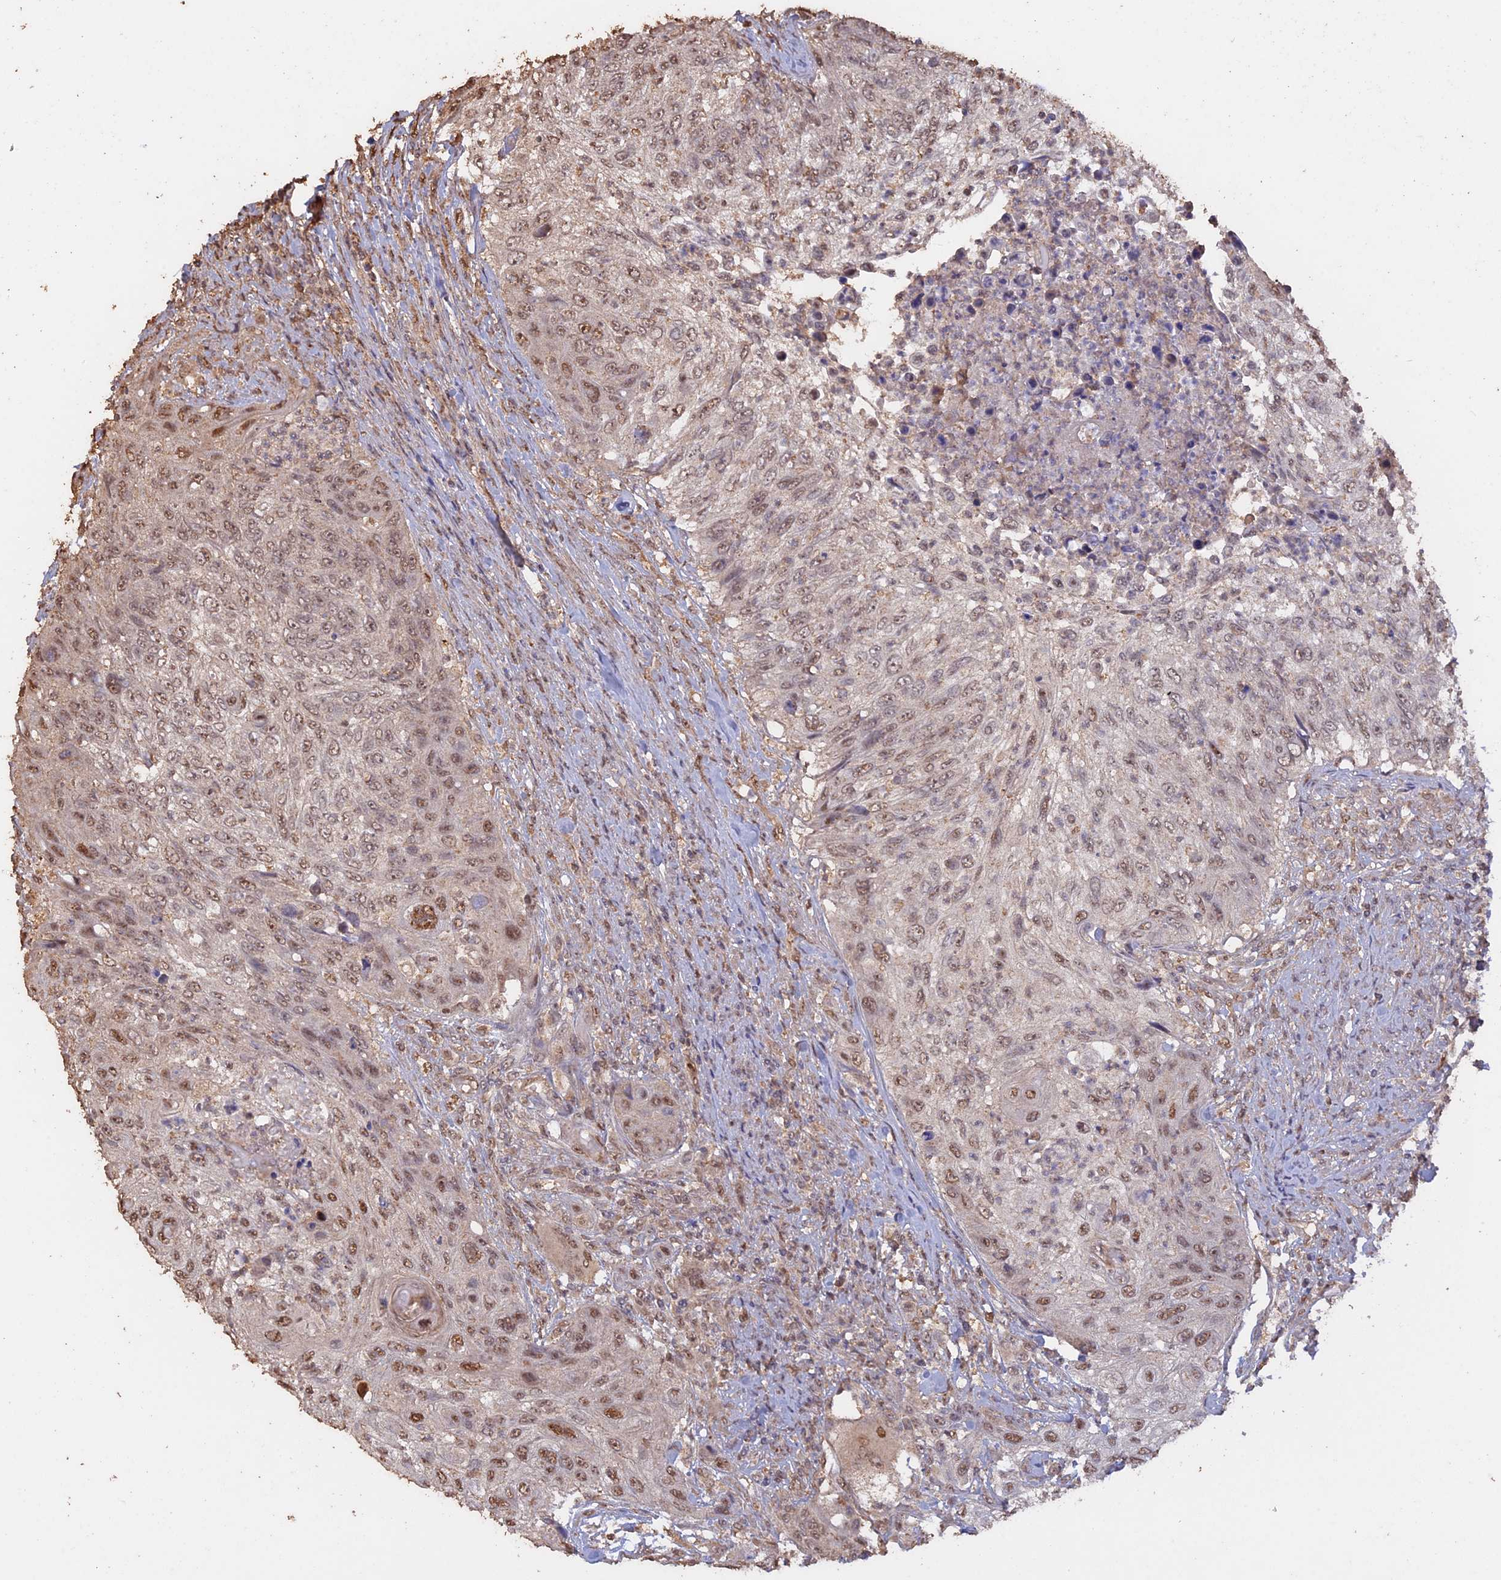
{"staining": {"intensity": "weak", "quantity": ">75%", "location": "nuclear"}, "tissue": "urothelial cancer", "cell_type": "Tumor cells", "image_type": "cancer", "snomed": [{"axis": "morphology", "description": "Urothelial carcinoma, High grade"}, {"axis": "topography", "description": "Urinary bladder"}], "caption": "IHC of urothelial carcinoma (high-grade) exhibits low levels of weak nuclear staining in approximately >75% of tumor cells. The protein is stained brown, and the nuclei are stained in blue (DAB IHC with brightfield microscopy, high magnification).", "gene": "PSMC6", "patient": {"sex": "female", "age": 60}}